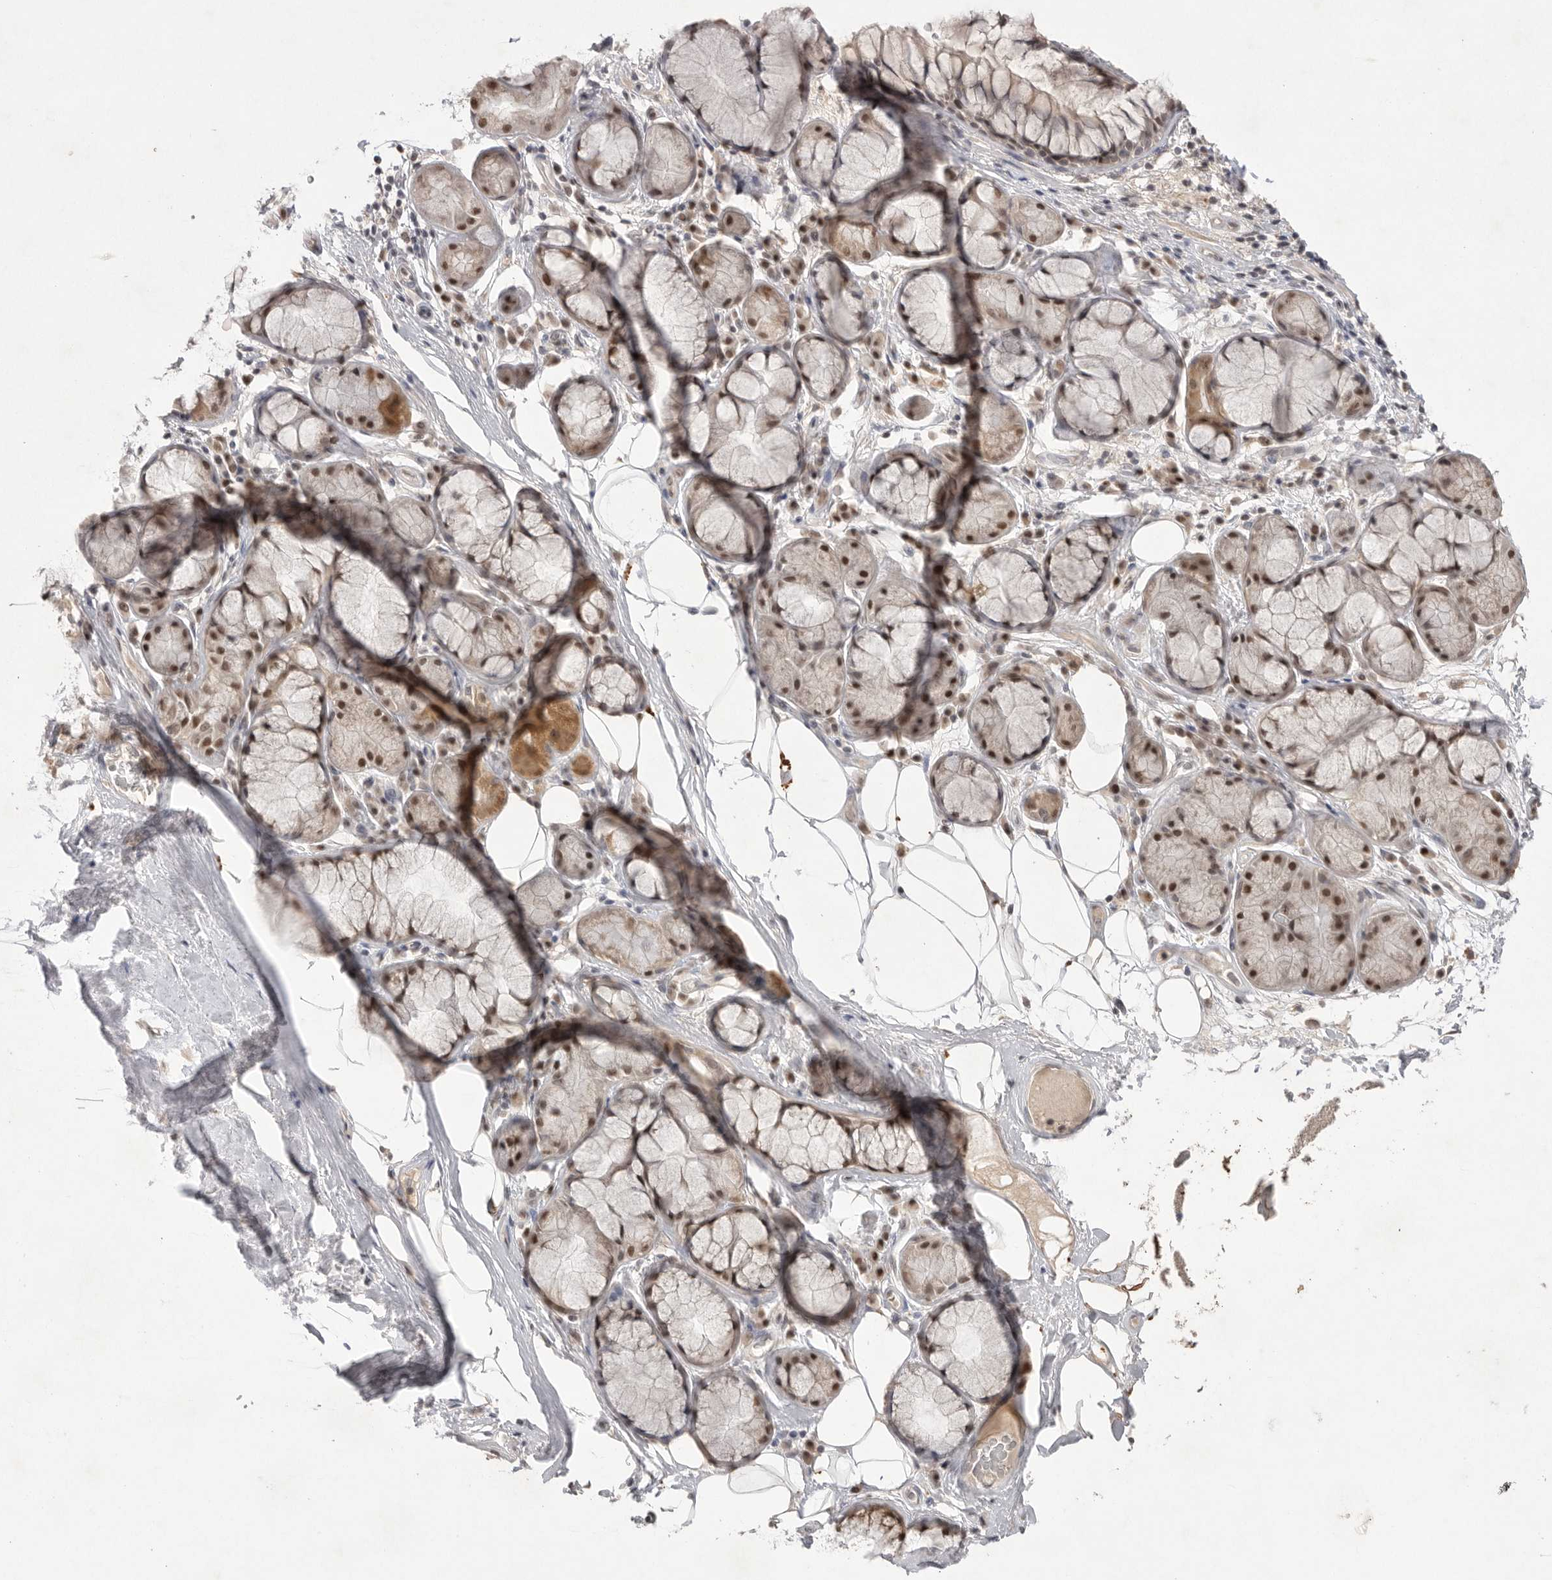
{"staining": {"intensity": "moderate", "quantity": "25%-75%", "location": "cytoplasmic/membranous,nuclear"}, "tissue": "adipose tissue", "cell_type": "Adipocytes", "image_type": "normal", "snomed": [{"axis": "morphology", "description": "Normal tissue, NOS"}, {"axis": "topography", "description": "Bronchus"}], "caption": "Adipocytes exhibit medium levels of moderate cytoplasmic/membranous,nuclear expression in approximately 25%-75% of cells in benign adipose tissue. The protein is shown in brown color, while the nuclei are stained blue.", "gene": "HUS1", "patient": {"sex": "male", "age": 66}}